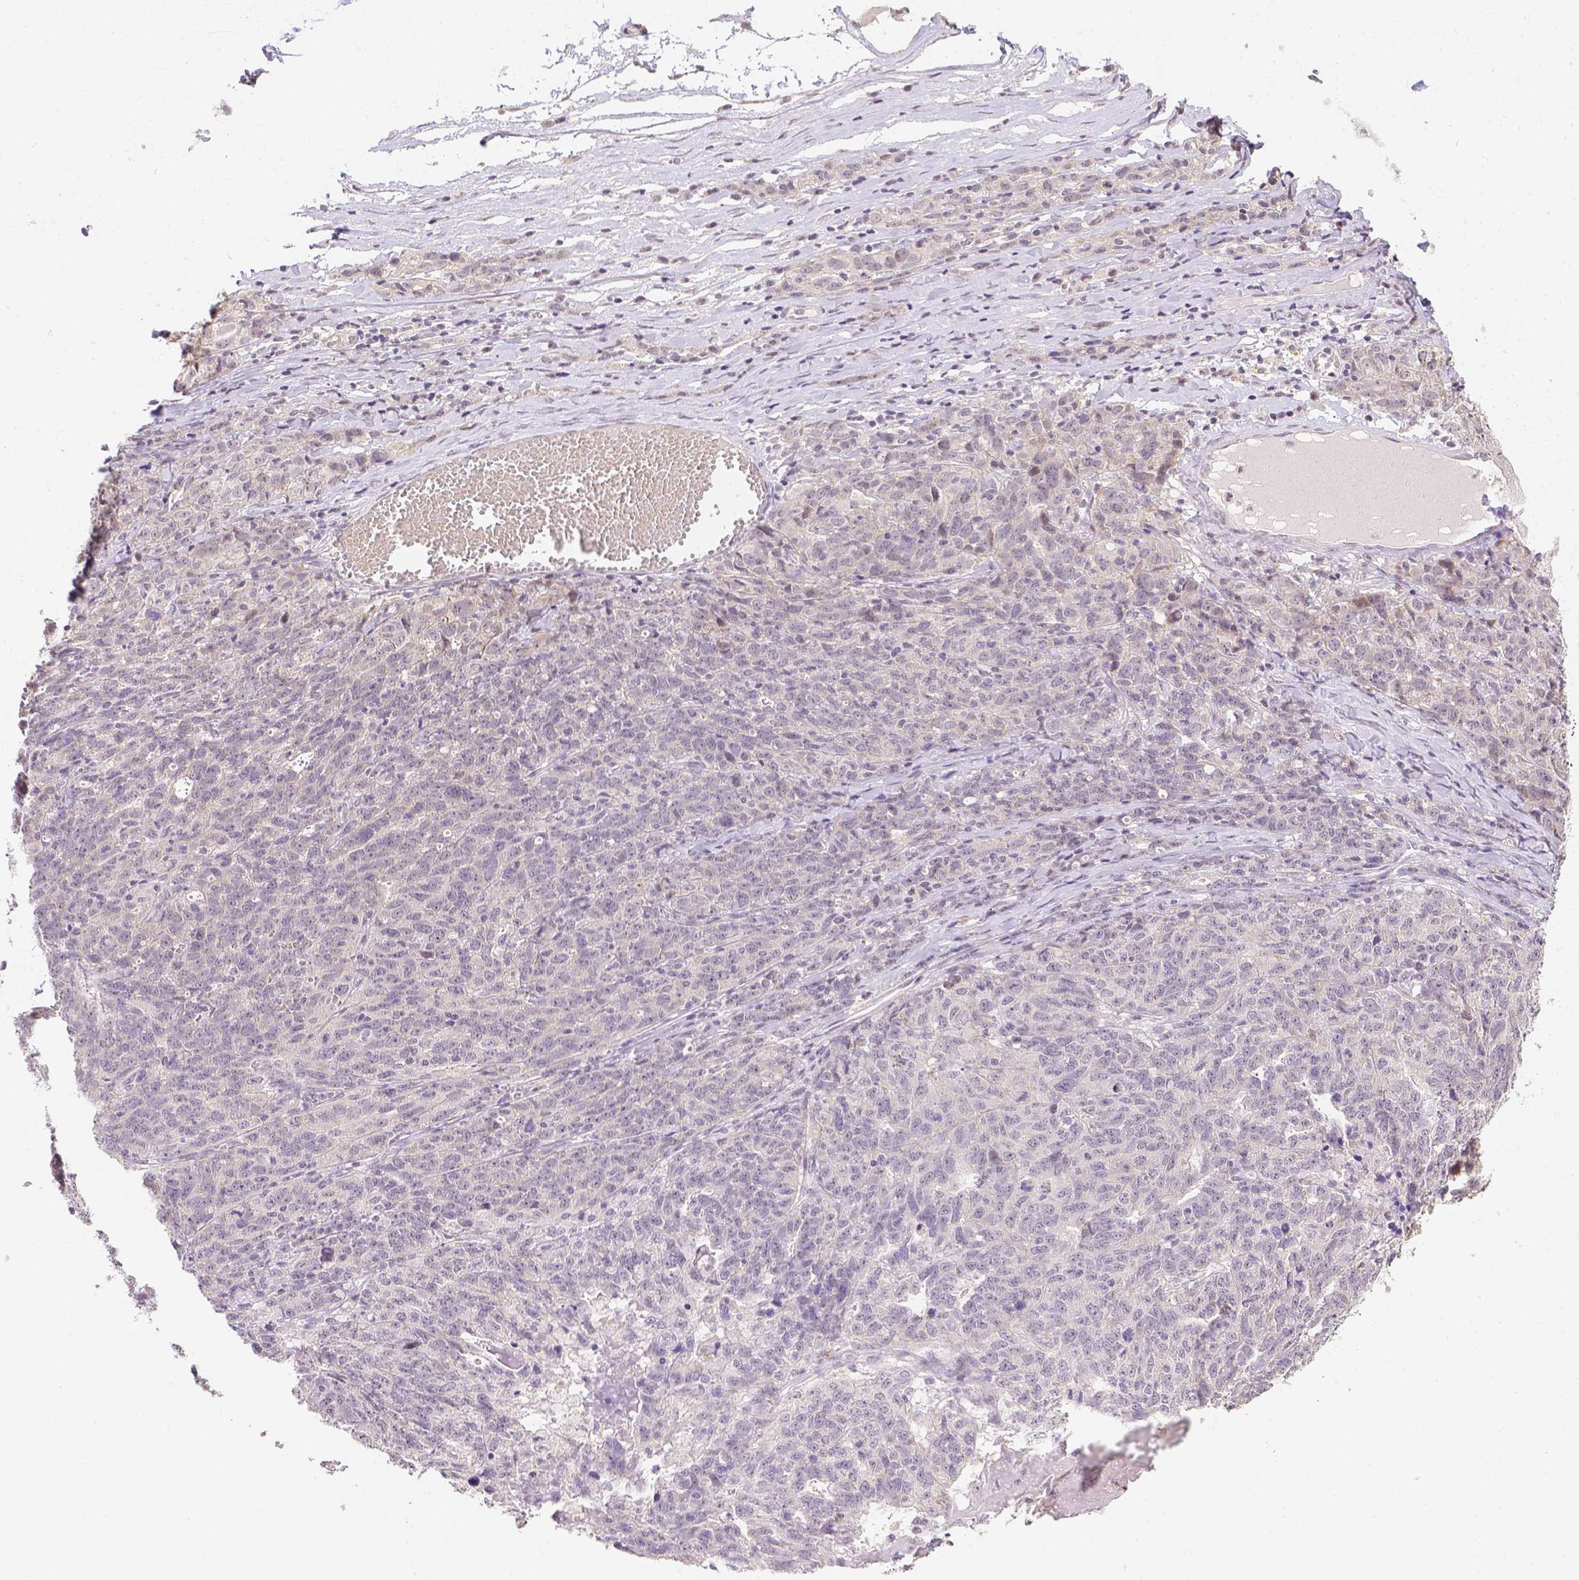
{"staining": {"intensity": "negative", "quantity": "none", "location": "none"}, "tissue": "ovarian cancer", "cell_type": "Tumor cells", "image_type": "cancer", "snomed": [{"axis": "morphology", "description": "Cystadenocarcinoma, serous, NOS"}, {"axis": "topography", "description": "Ovary"}], "caption": "Immunohistochemistry (IHC) of human ovarian cancer exhibits no expression in tumor cells.", "gene": "ZNF280B", "patient": {"sex": "female", "age": 71}}